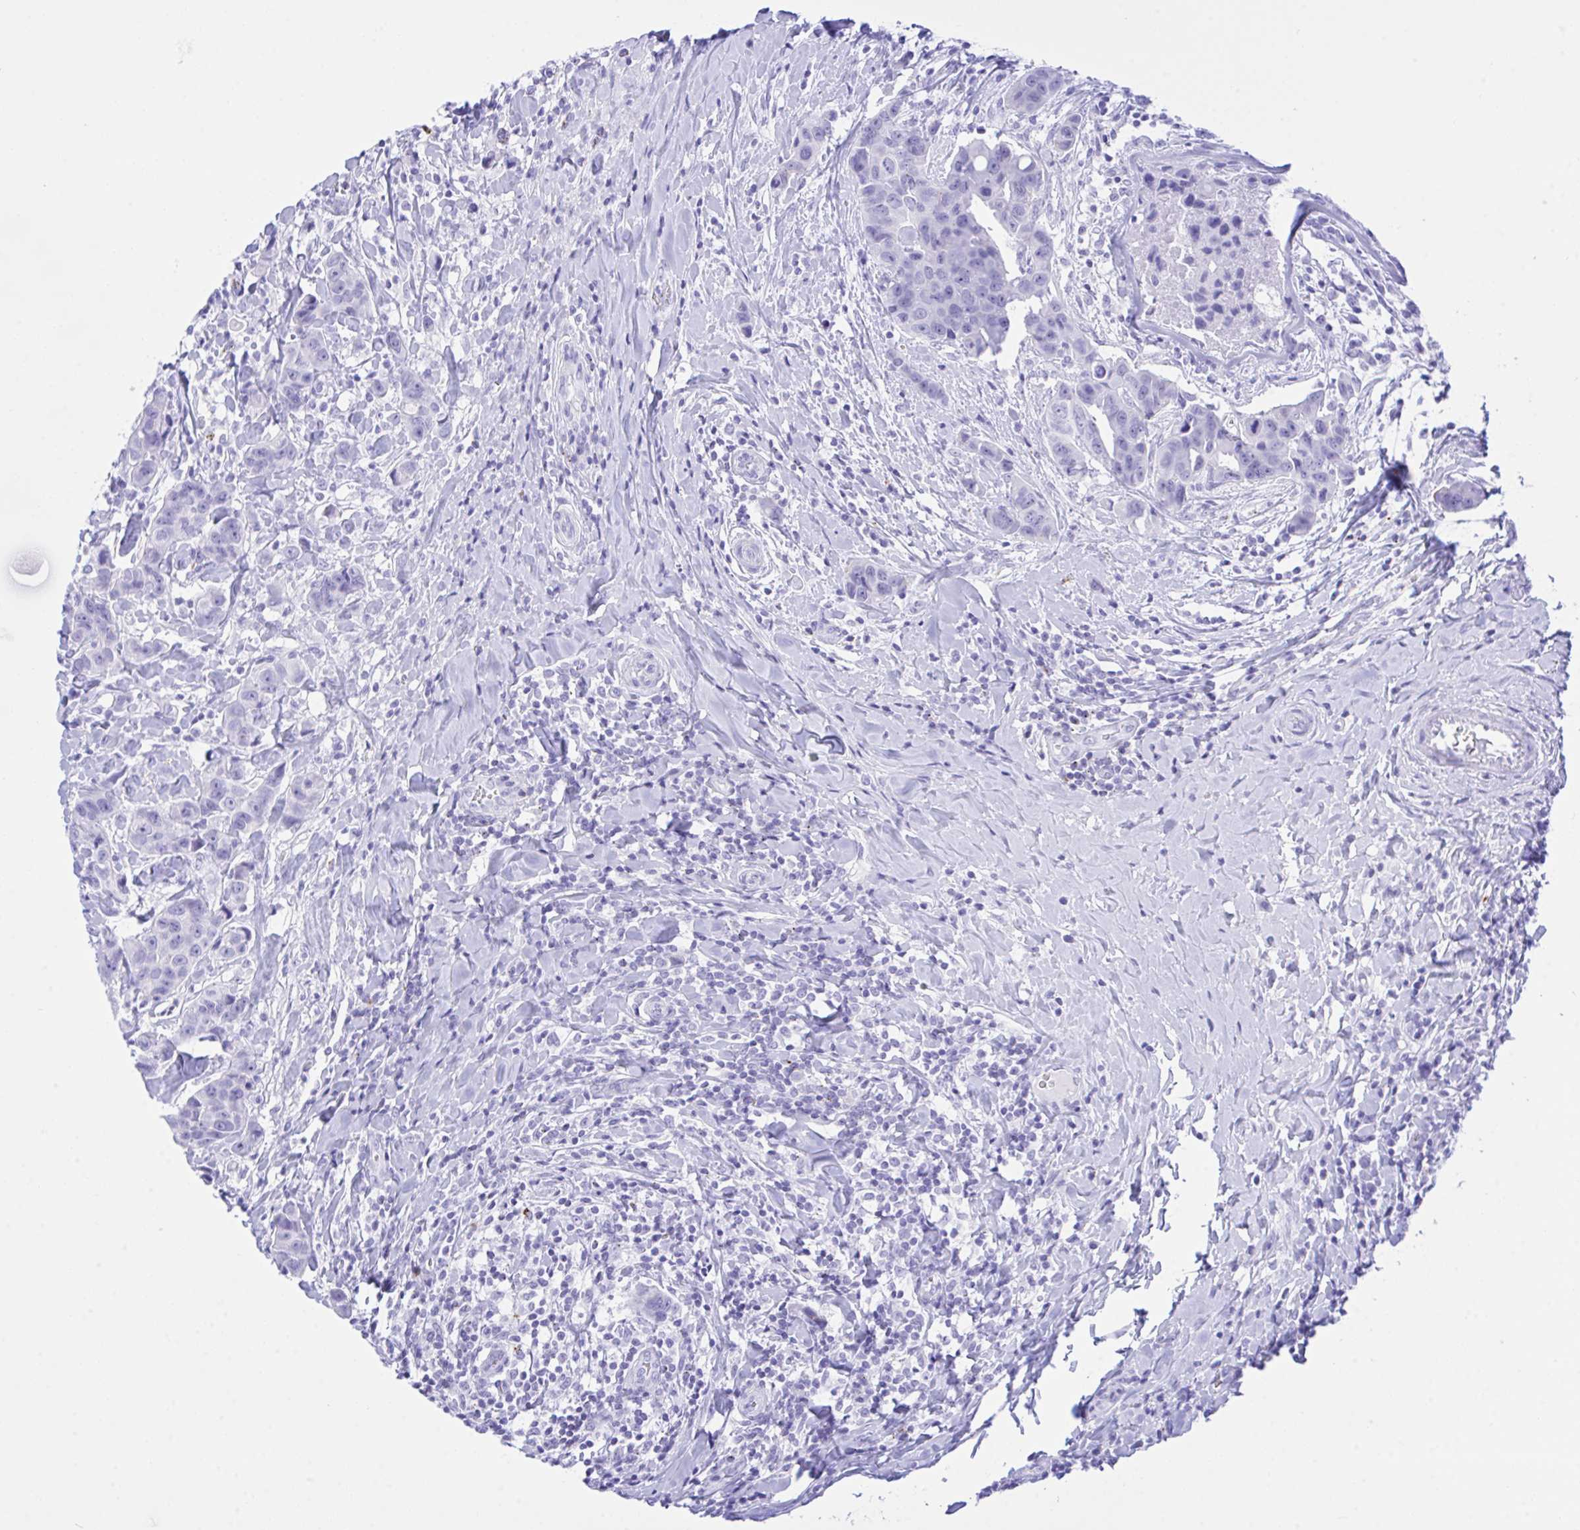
{"staining": {"intensity": "negative", "quantity": "none", "location": "none"}, "tissue": "breast cancer", "cell_type": "Tumor cells", "image_type": "cancer", "snomed": [{"axis": "morphology", "description": "Duct carcinoma"}, {"axis": "topography", "description": "Breast"}], "caption": "High power microscopy photomicrograph of an immunohistochemistry (IHC) image of breast cancer, revealing no significant positivity in tumor cells. (DAB (3,3'-diaminobenzidine) immunohistochemistry (IHC) visualized using brightfield microscopy, high magnification).", "gene": "SELENOV", "patient": {"sex": "female", "age": 24}}